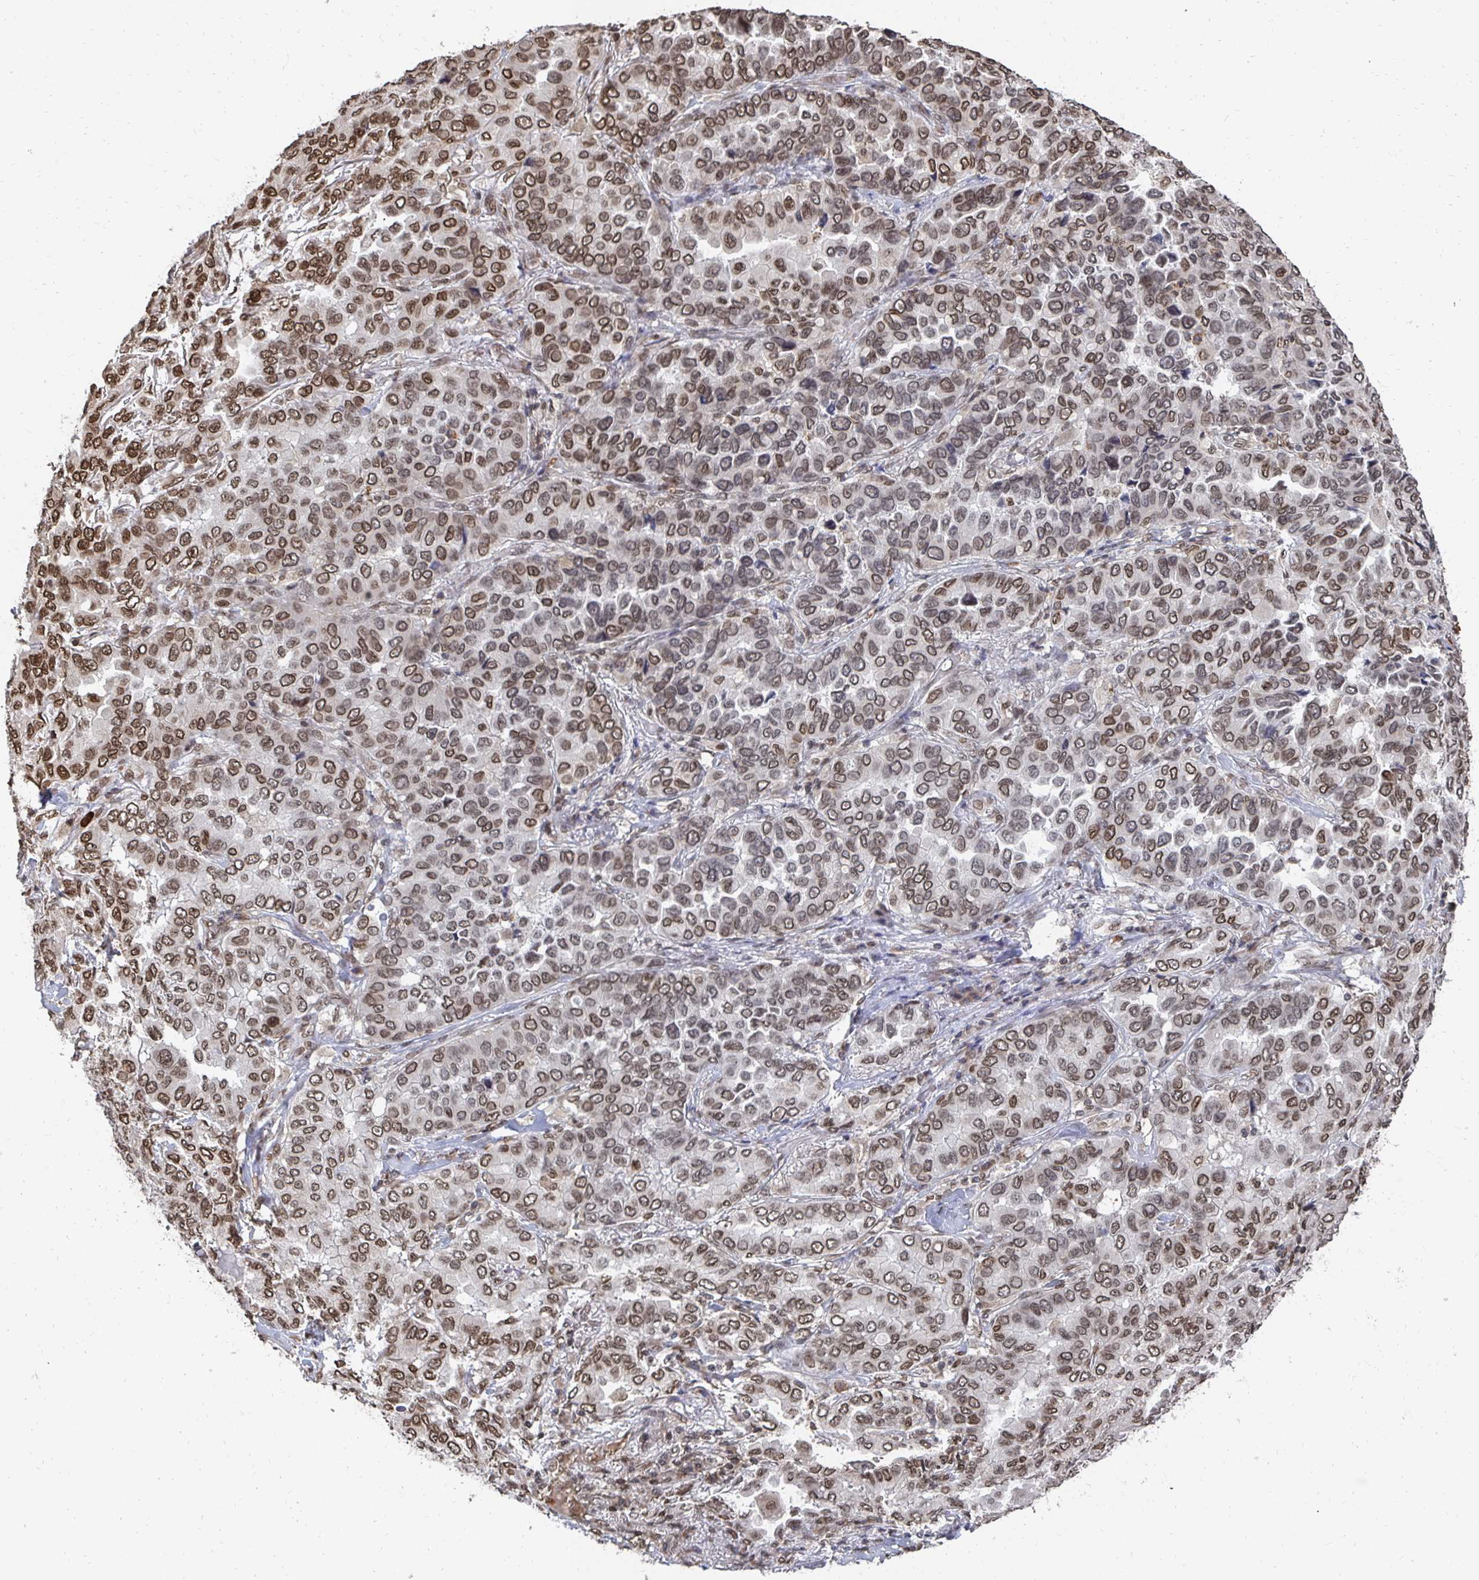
{"staining": {"intensity": "moderate", "quantity": ">75%", "location": "nuclear"}, "tissue": "lung cancer", "cell_type": "Tumor cells", "image_type": "cancer", "snomed": [{"axis": "morphology", "description": "Aneuploidy"}, {"axis": "morphology", "description": "Adenocarcinoma, NOS"}, {"axis": "morphology", "description": "Adenocarcinoma, metastatic, NOS"}, {"axis": "topography", "description": "Lymph node"}, {"axis": "topography", "description": "Lung"}], "caption": "Tumor cells display medium levels of moderate nuclear staining in approximately >75% of cells in metastatic adenocarcinoma (lung).", "gene": "GTF3C6", "patient": {"sex": "female", "age": 48}}